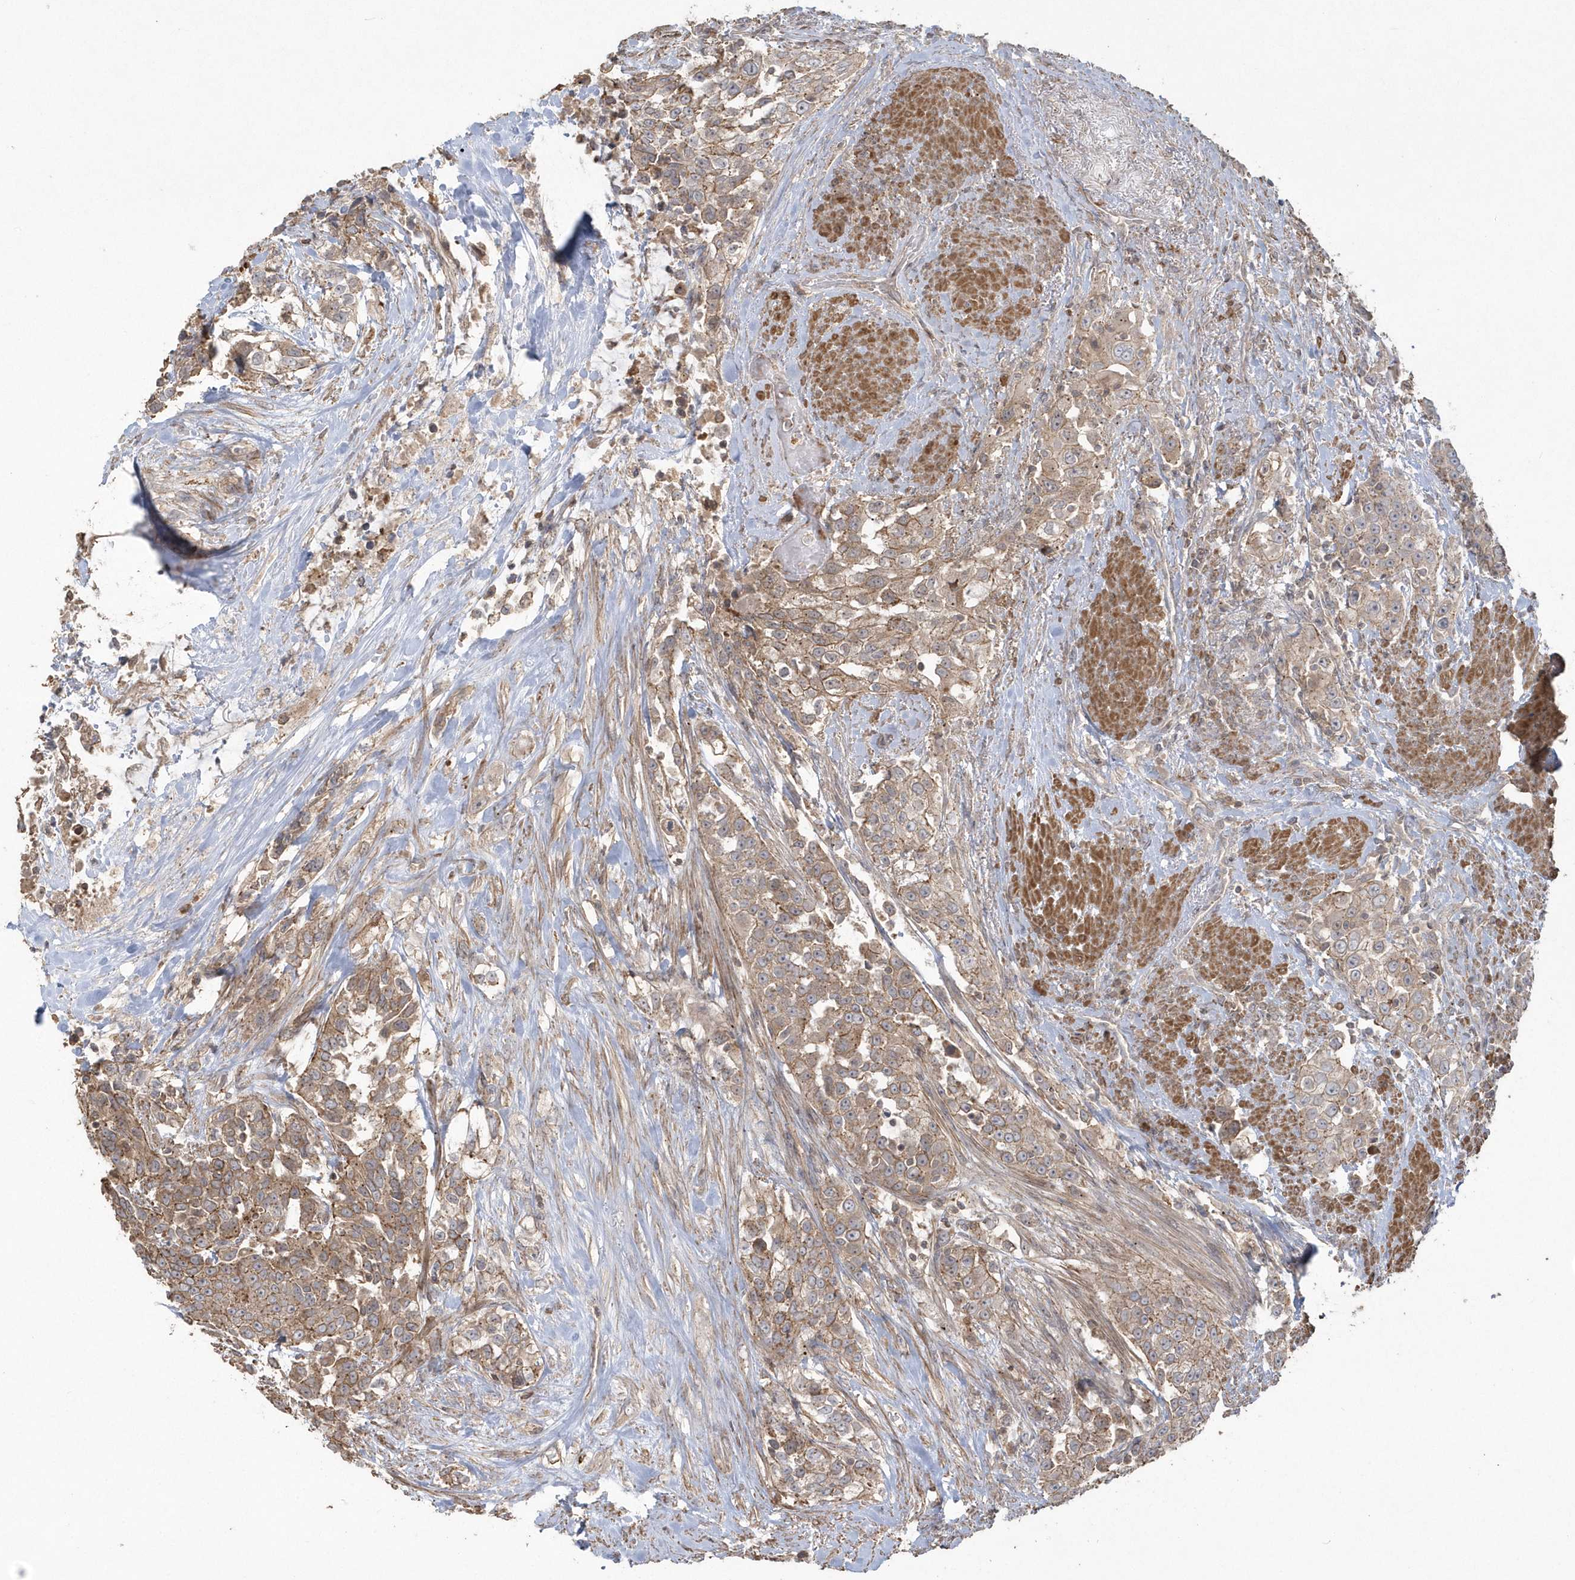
{"staining": {"intensity": "moderate", "quantity": ">75%", "location": "cytoplasmic/membranous"}, "tissue": "urothelial cancer", "cell_type": "Tumor cells", "image_type": "cancer", "snomed": [{"axis": "morphology", "description": "Urothelial carcinoma, High grade"}, {"axis": "topography", "description": "Urinary bladder"}], "caption": "Protein expression by immunohistochemistry (IHC) reveals moderate cytoplasmic/membranous expression in about >75% of tumor cells in high-grade urothelial carcinoma. (DAB (3,3'-diaminobenzidine) = brown stain, brightfield microscopy at high magnification).", "gene": "ARMC8", "patient": {"sex": "female", "age": 80}}